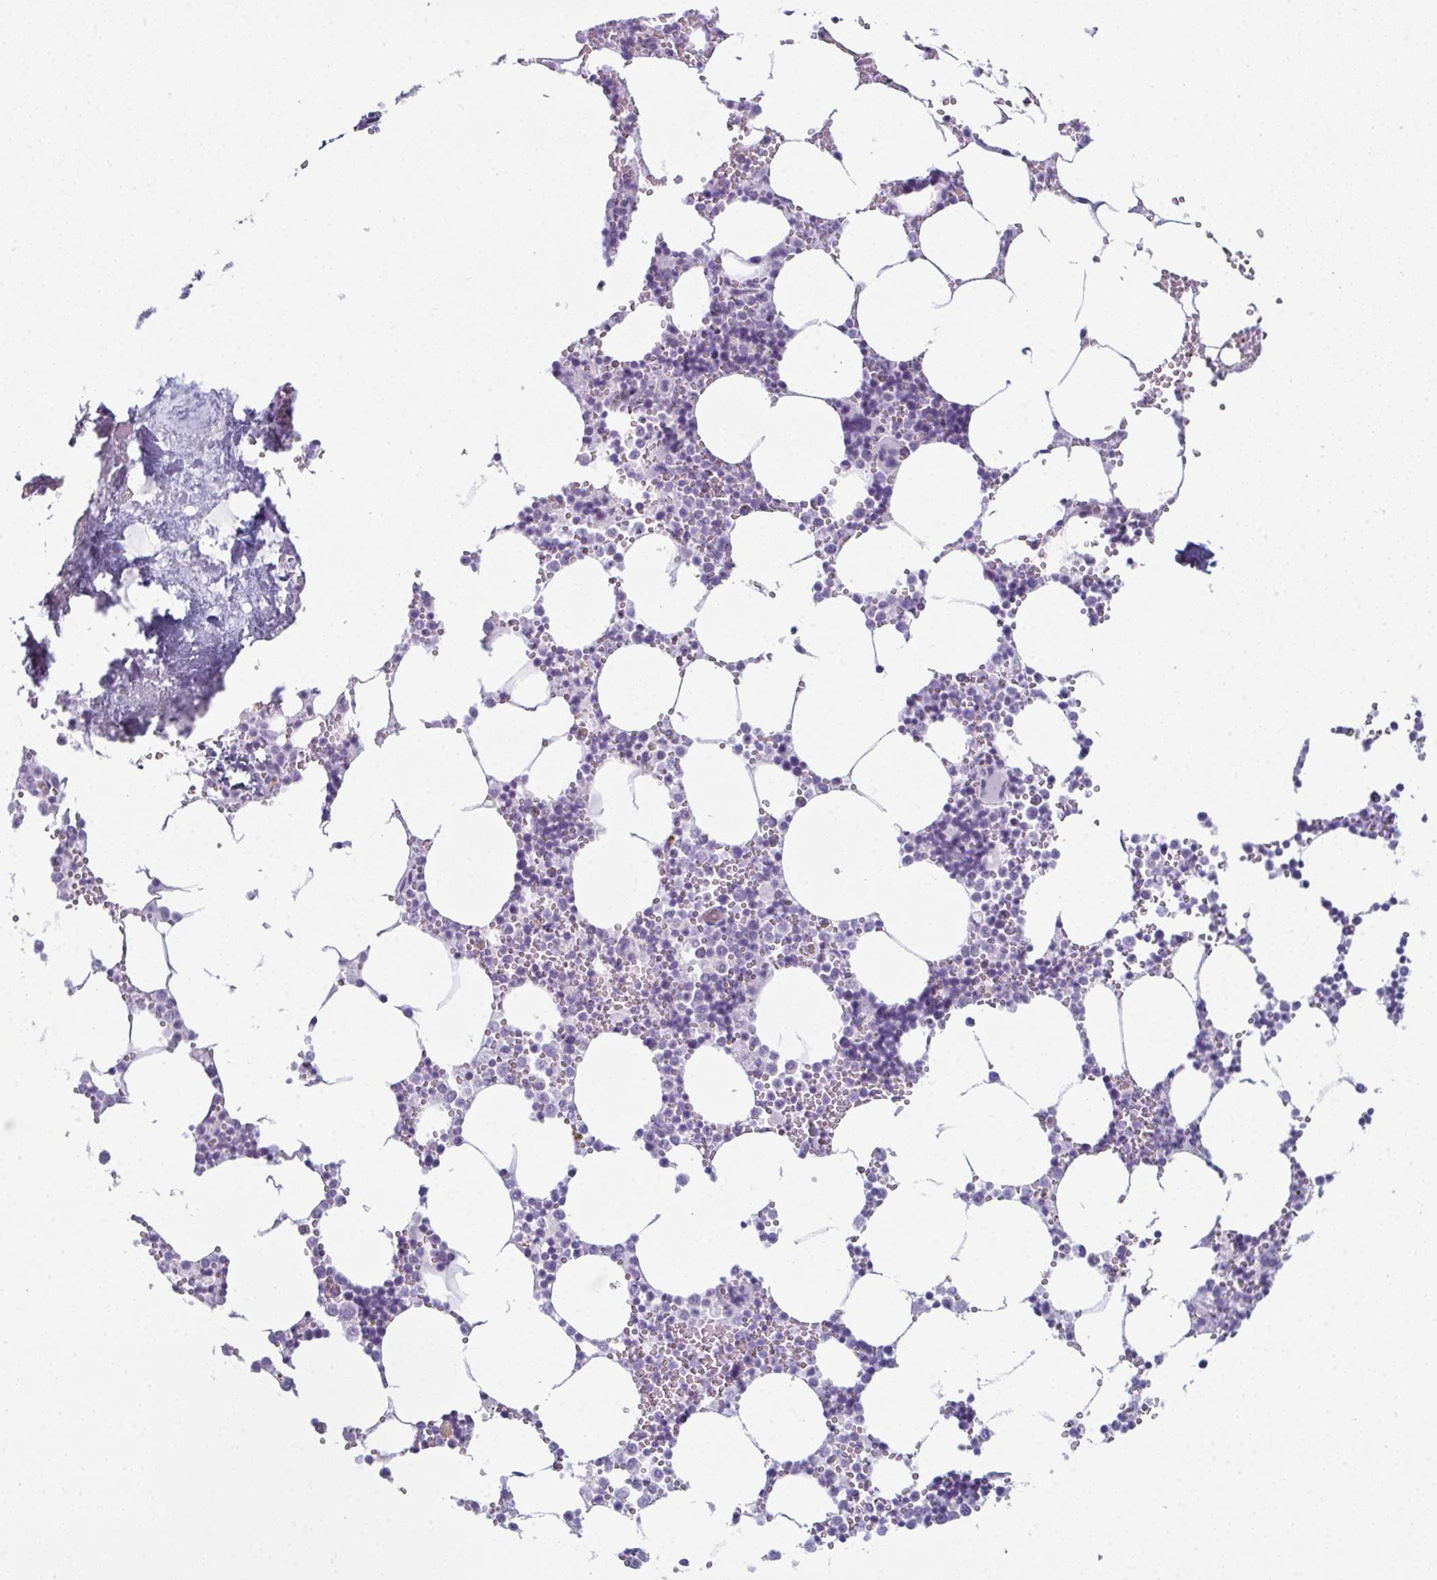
{"staining": {"intensity": "negative", "quantity": "none", "location": "none"}, "tissue": "bone marrow", "cell_type": "Hematopoietic cells", "image_type": "normal", "snomed": [{"axis": "morphology", "description": "Normal tissue, NOS"}, {"axis": "topography", "description": "Bone marrow"}], "caption": "This is a histopathology image of immunohistochemistry staining of unremarkable bone marrow, which shows no expression in hematopoietic cells.", "gene": "ENKUR", "patient": {"sex": "male", "age": 54}}